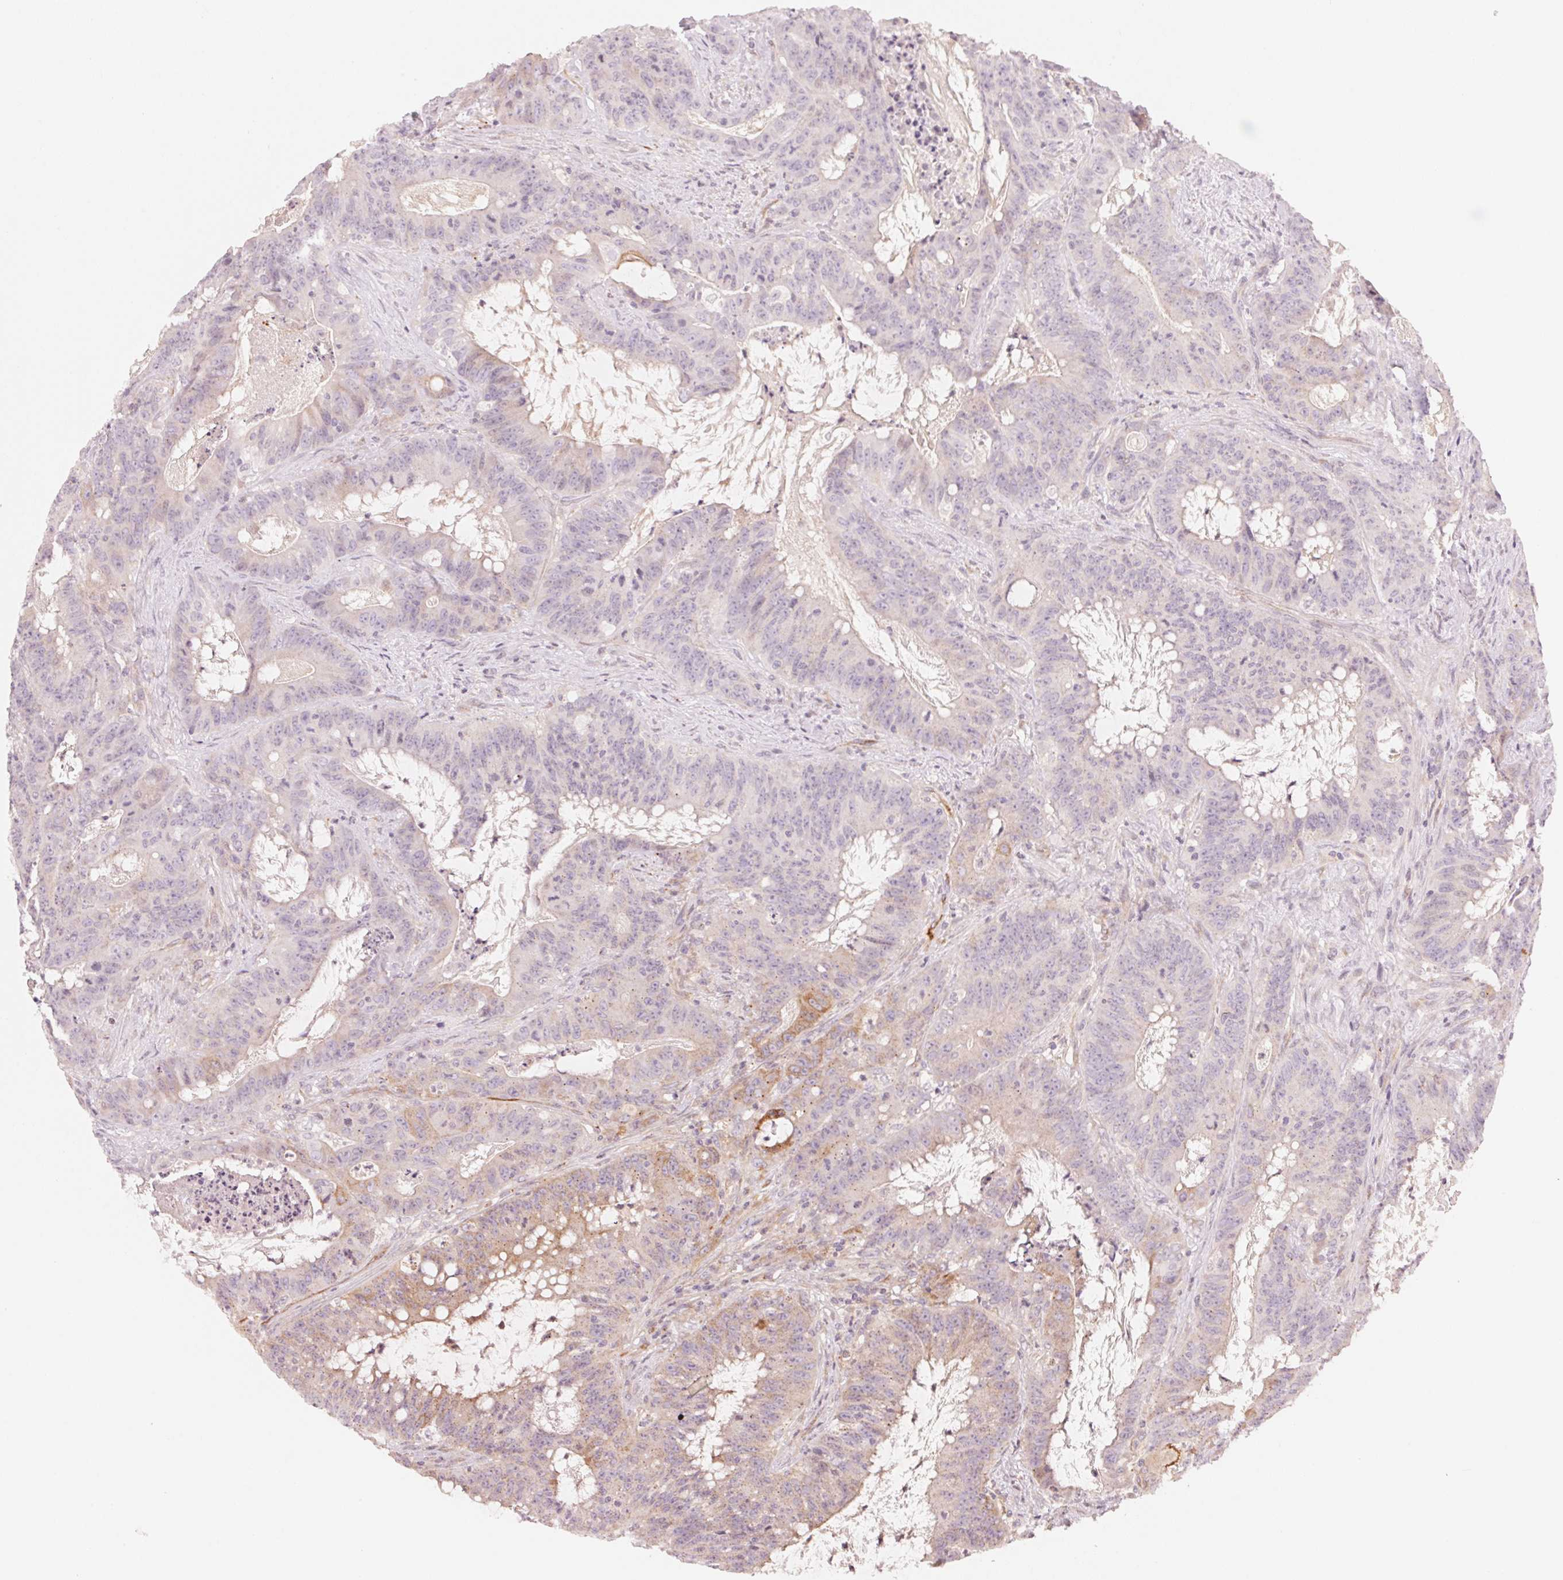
{"staining": {"intensity": "weak", "quantity": "<25%", "location": "cytoplasmic/membranous"}, "tissue": "colorectal cancer", "cell_type": "Tumor cells", "image_type": "cancer", "snomed": [{"axis": "morphology", "description": "Adenocarcinoma, NOS"}, {"axis": "topography", "description": "Colon"}], "caption": "Colorectal cancer was stained to show a protein in brown. There is no significant expression in tumor cells. Nuclei are stained in blue.", "gene": "SLC17A4", "patient": {"sex": "male", "age": 33}}